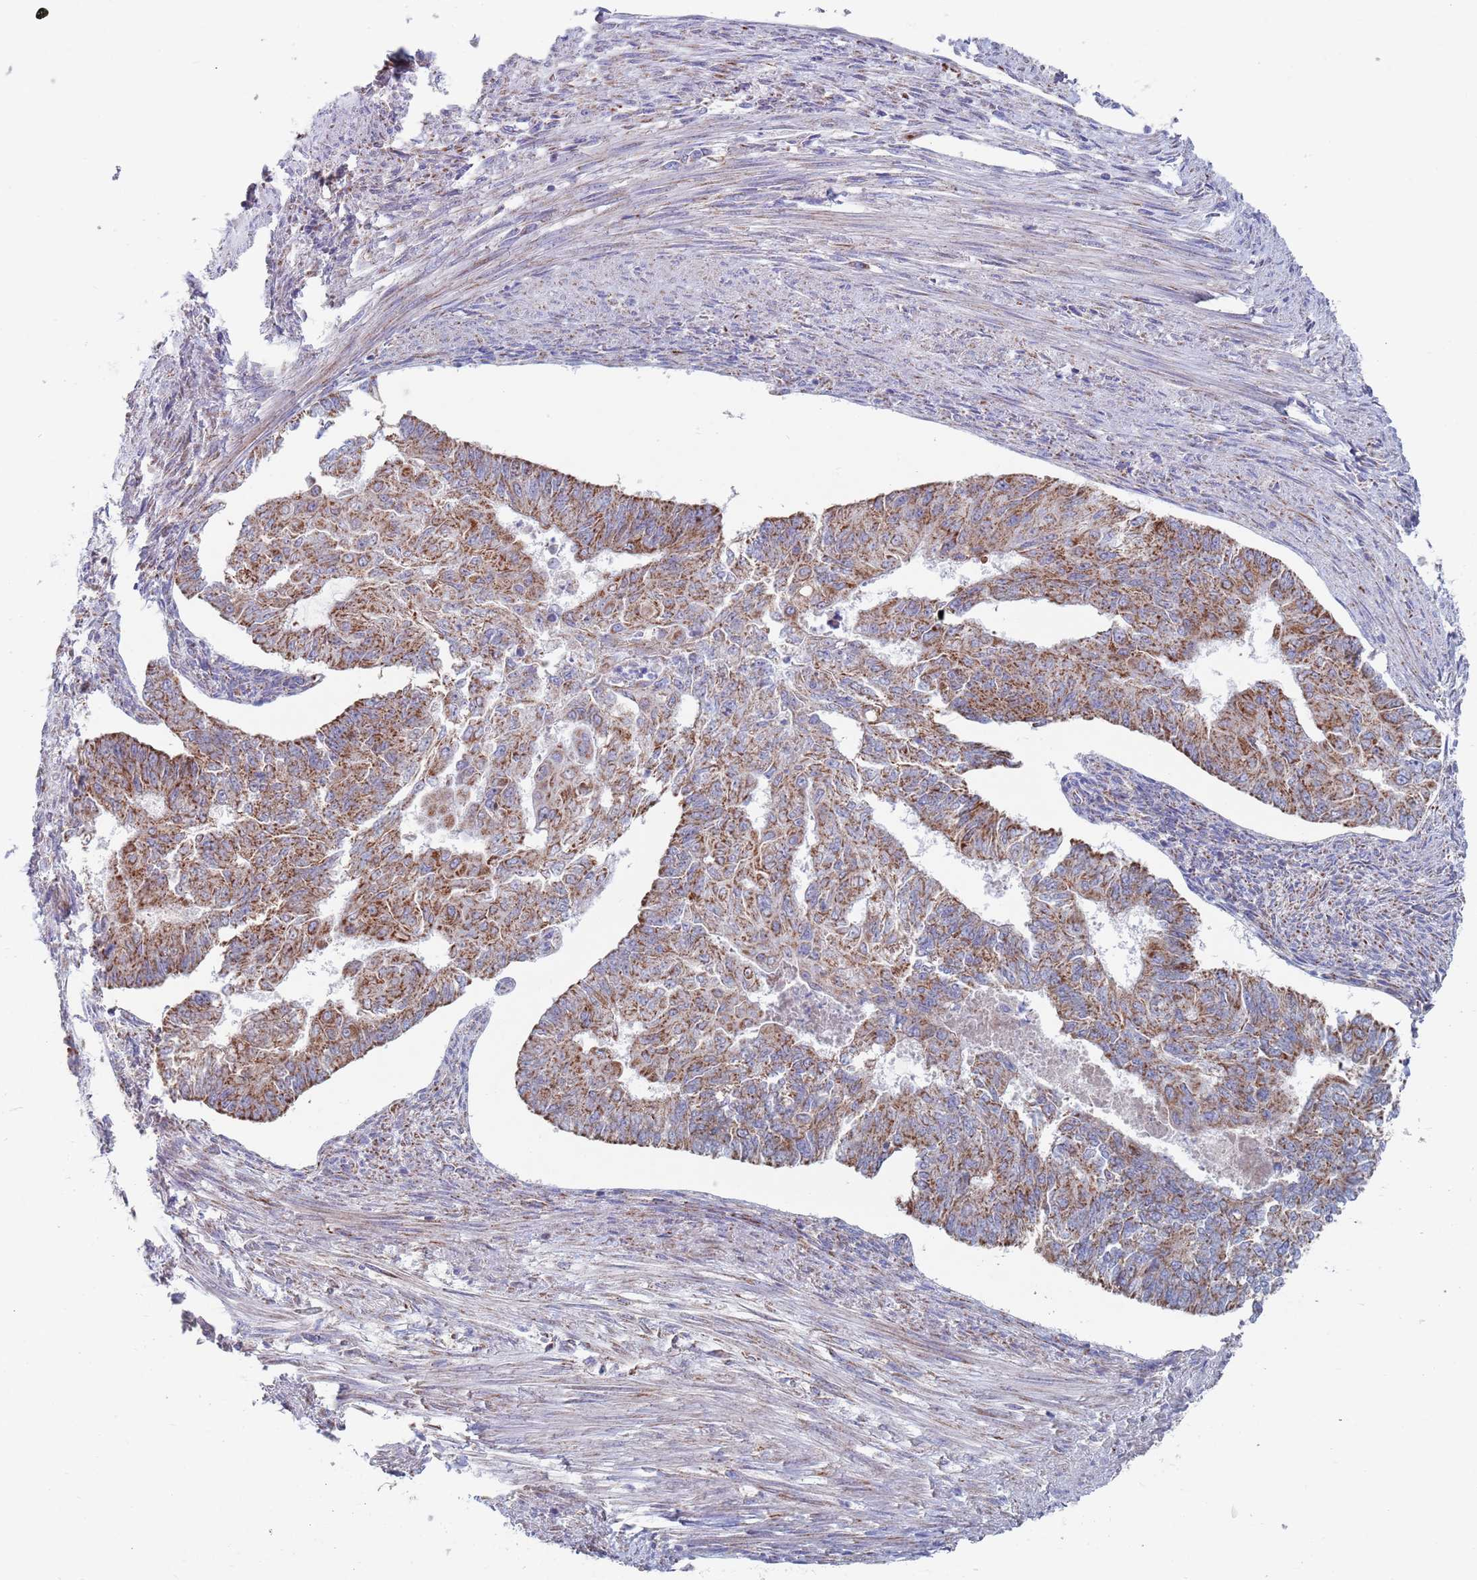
{"staining": {"intensity": "moderate", "quantity": ">75%", "location": "cytoplasmic/membranous"}, "tissue": "endometrial cancer", "cell_type": "Tumor cells", "image_type": "cancer", "snomed": [{"axis": "morphology", "description": "Adenocarcinoma, NOS"}, {"axis": "topography", "description": "Endometrium"}], "caption": "An immunohistochemistry histopathology image of tumor tissue is shown. Protein staining in brown labels moderate cytoplasmic/membranous positivity in endometrial adenocarcinoma within tumor cells.", "gene": "MRPL22", "patient": {"sex": "female", "age": 32}}